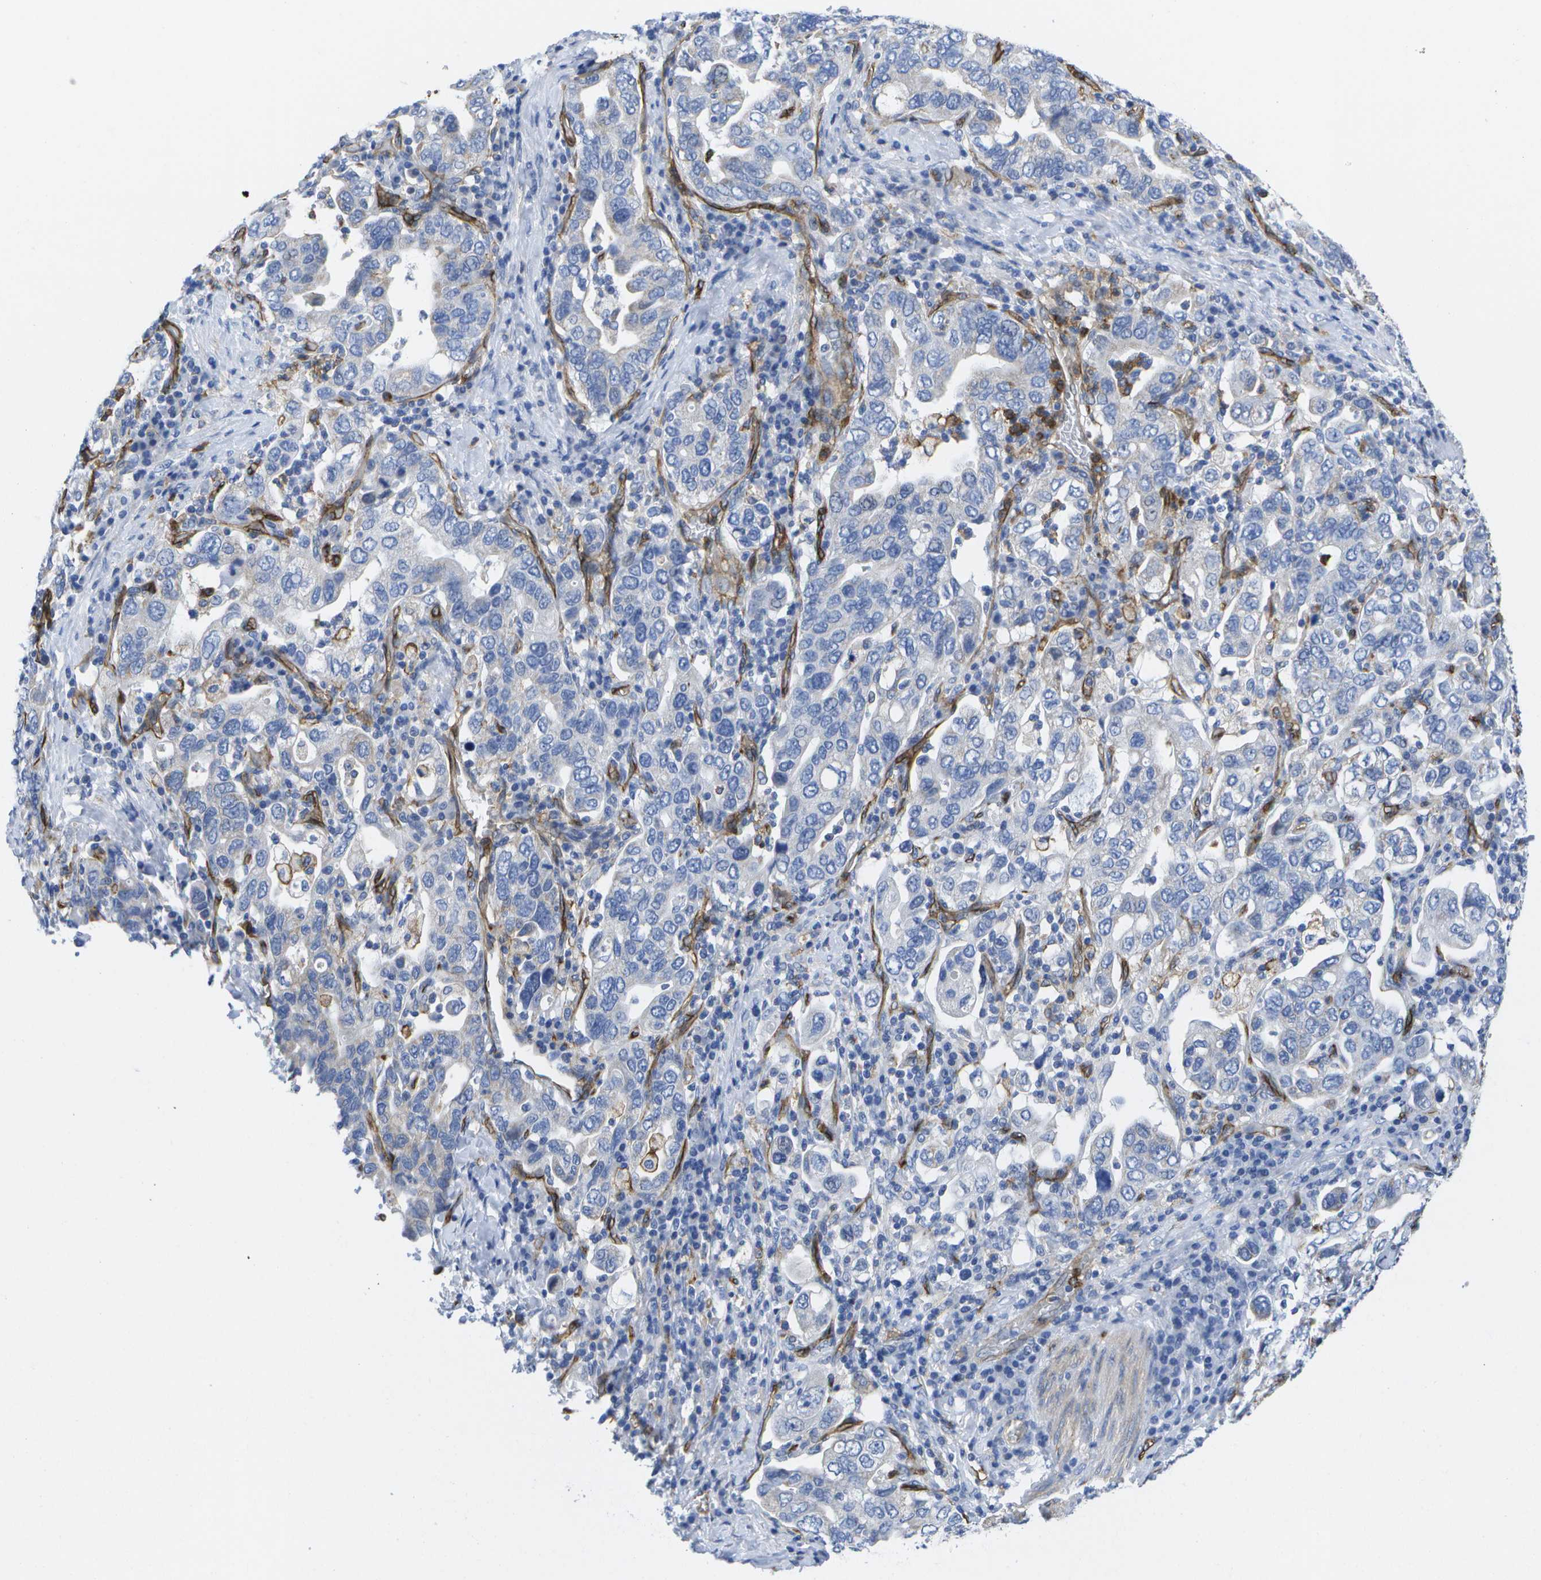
{"staining": {"intensity": "negative", "quantity": "none", "location": "none"}, "tissue": "stomach cancer", "cell_type": "Tumor cells", "image_type": "cancer", "snomed": [{"axis": "morphology", "description": "Adenocarcinoma, NOS"}, {"axis": "topography", "description": "Stomach, upper"}], "caption": "IHC photomicrograph of stomach cancer (adenocarcinoma) stained for a protein (brown), which reveals no staining in tumor cells.", "gene": "DYSF", "patient": {"sex": "male", "age": 62}}